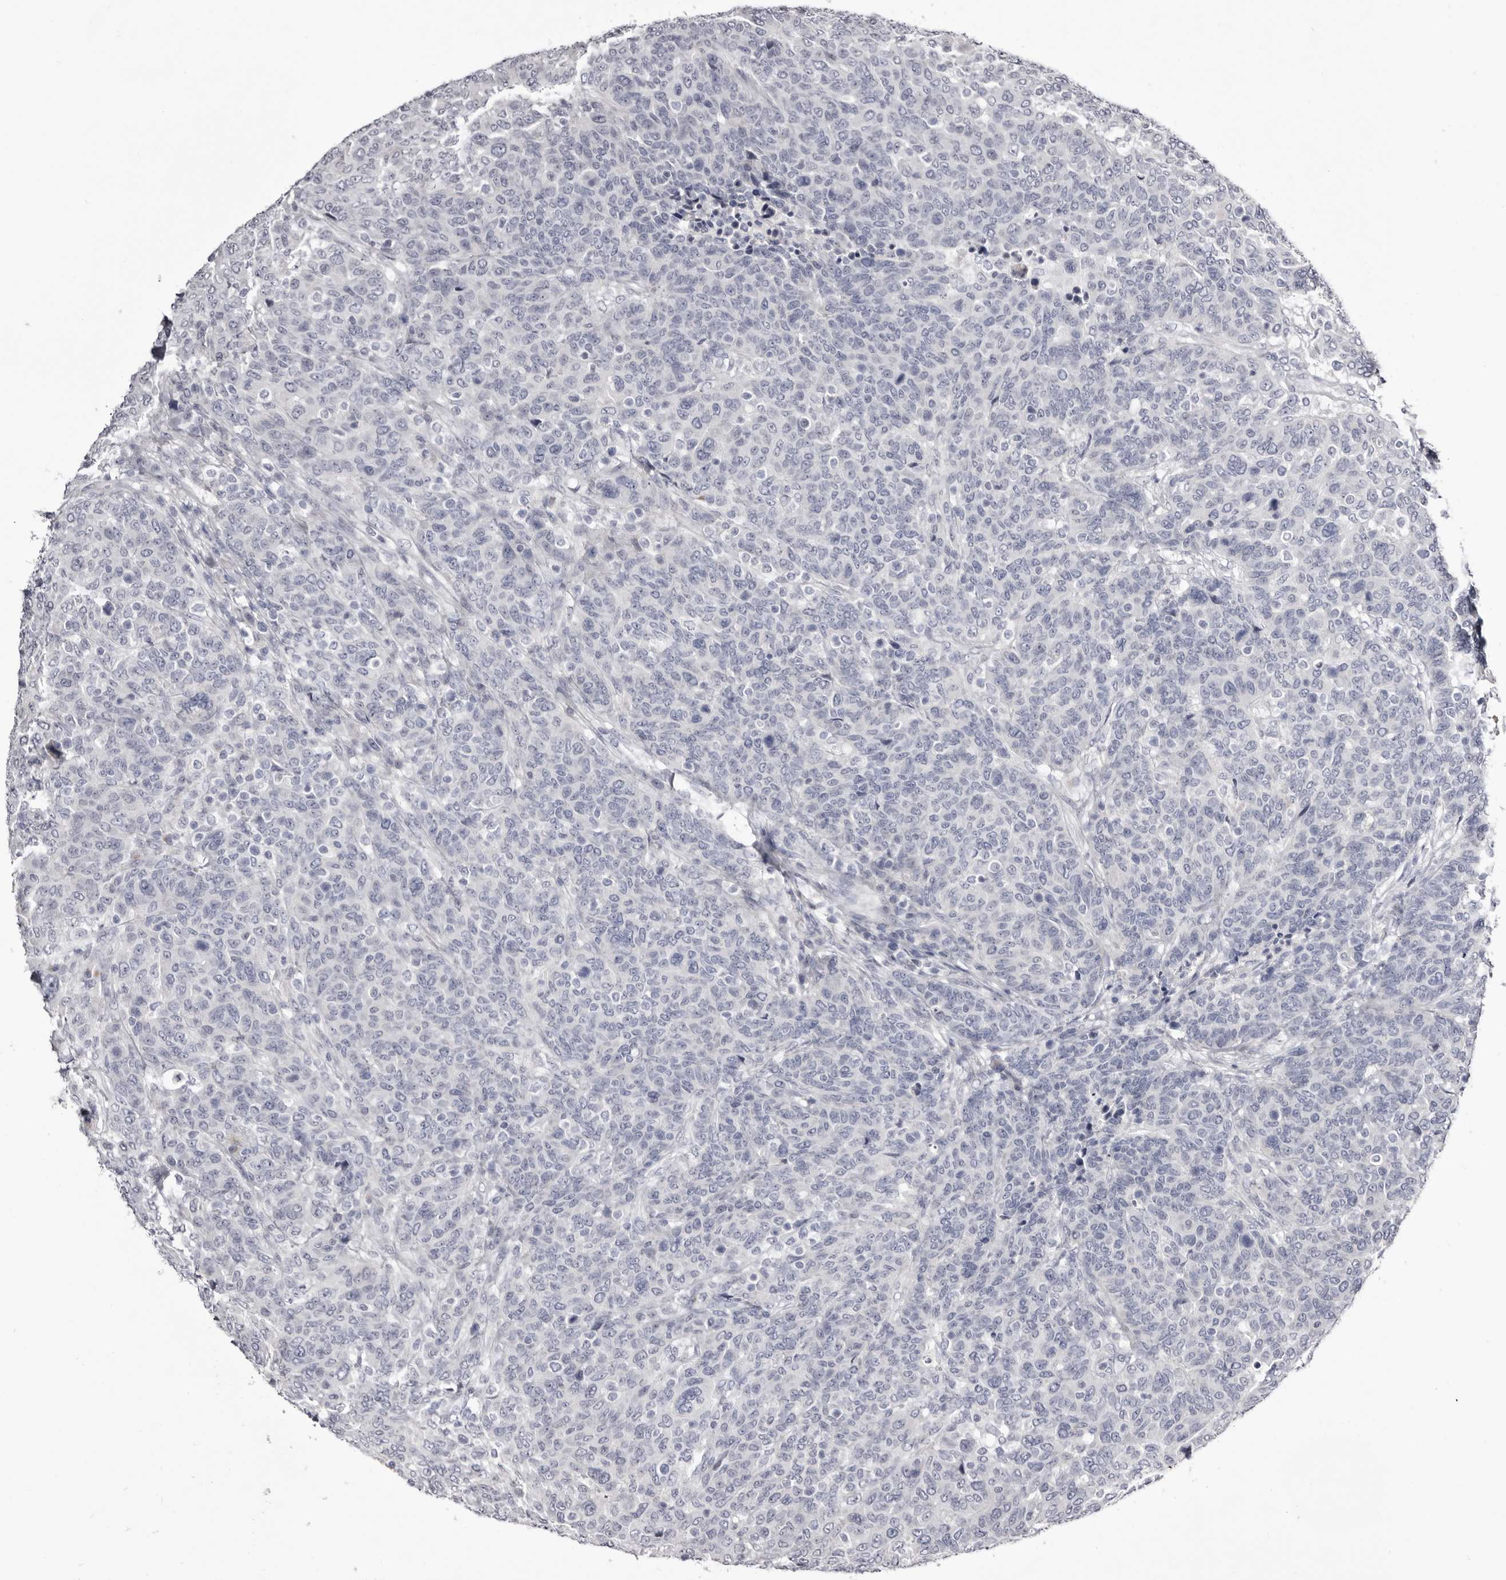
{"staining": {"intensity": "negative", "quantity": "none", "location": "none"}, "tissue": "breast cancer", "cell_type": "Tumor cells", "image_type": "cancer", "snomed": [{"axis": "morphology", "description": "Duct carcinoma"}, {"axis": "topography", "description": "Breast"}], "caption": "Tumor cells show no significant protein positivity in breast infiltrating ductal carcinoma.", "gene": "CASQ1", "patient": {"sex": "female", "age": 37}}